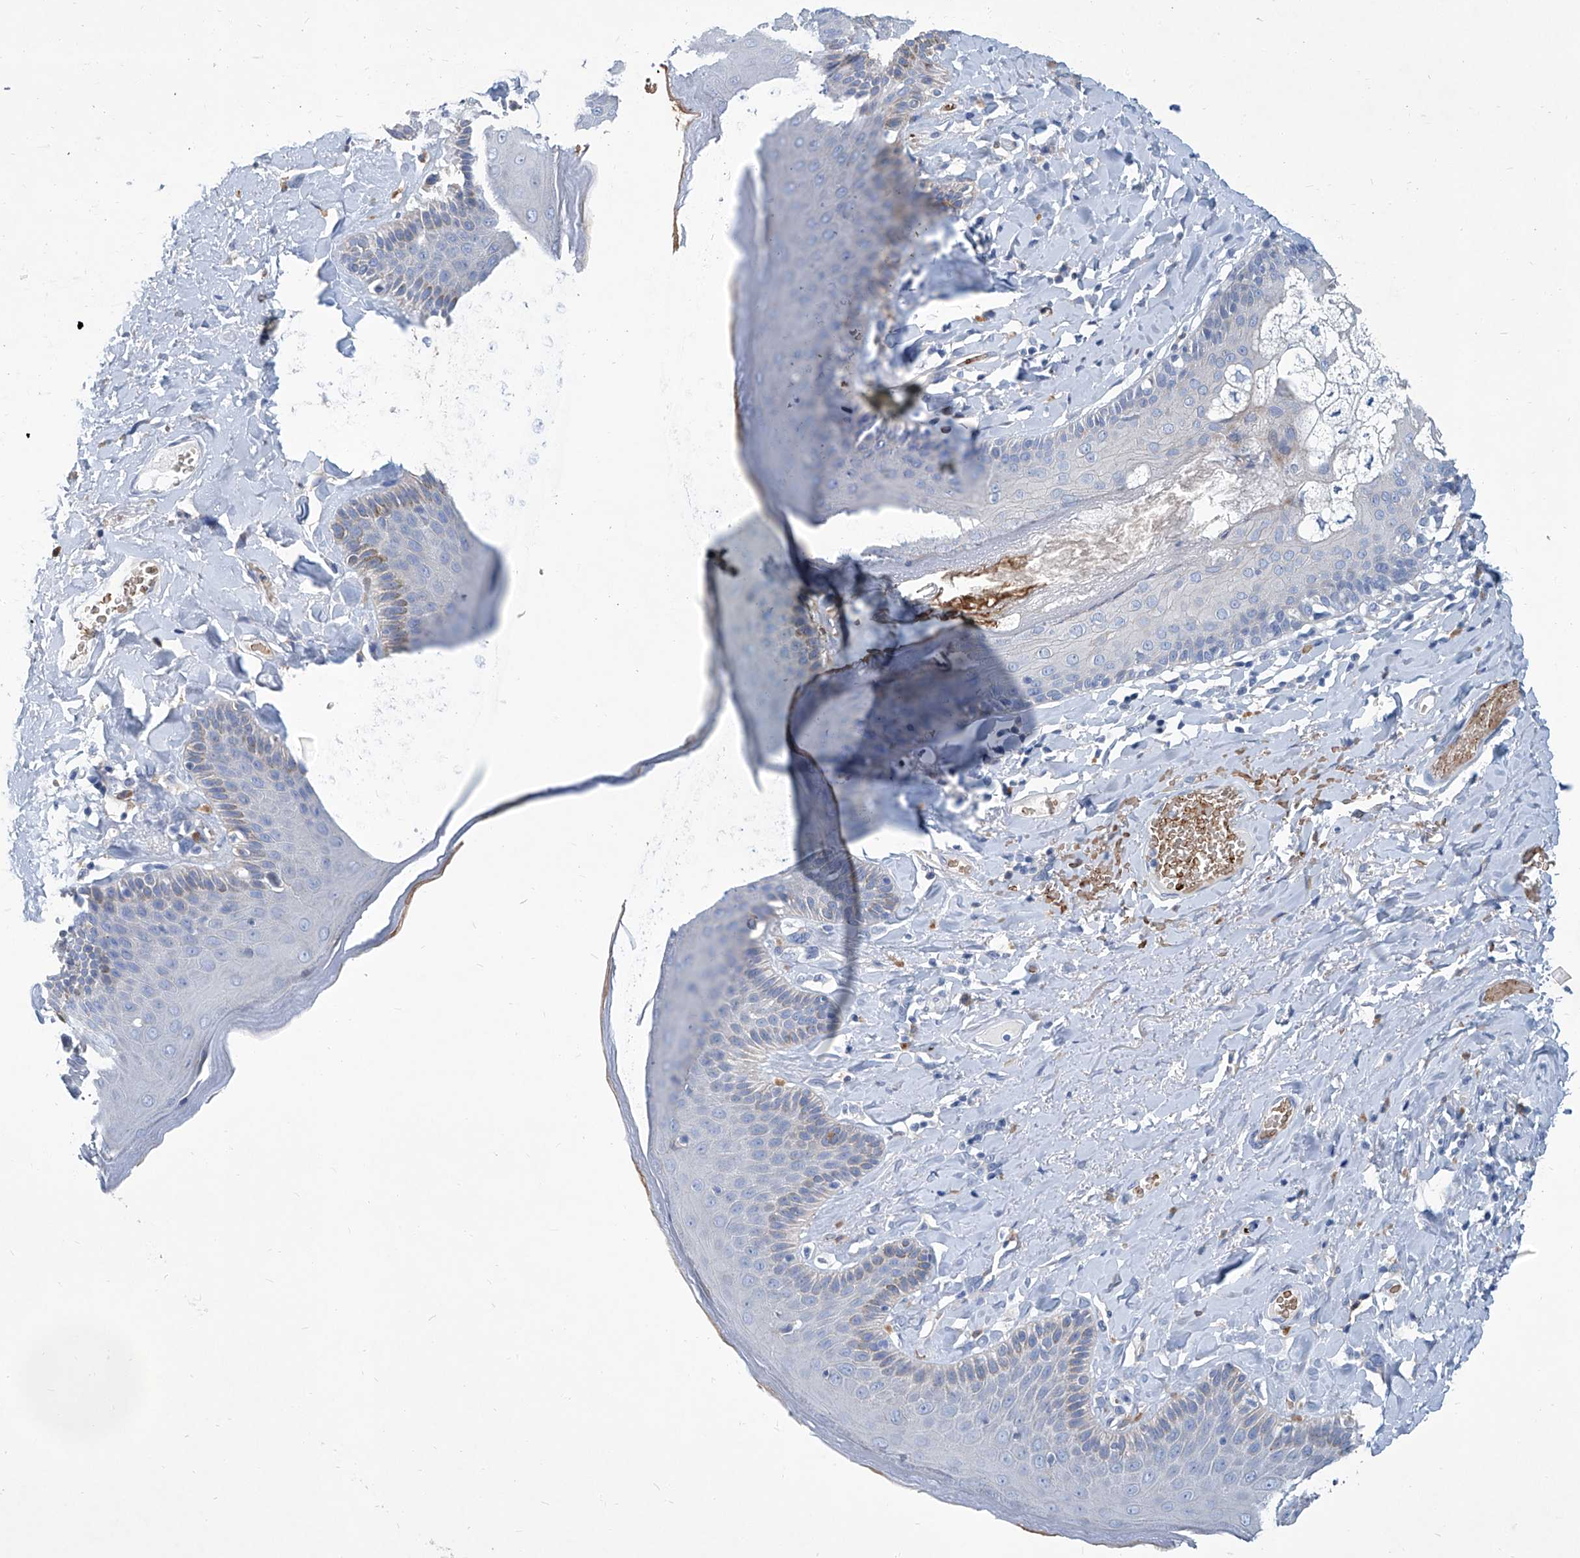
{"staining": {"intensity": "moderate", "quantity": "<25%", "location": "cytoplasmic/membranous"}, "tissue": "skin", "cell_type": "Epidermal cells", "image_type": "normal", "snomed": [{"axis": "morphology", "description": "Normal tissue, NOS"}, {"axis": "topography", "description": "Anal"}], "caption": "DAB immunohistochemical staining of normal human skin displays moderate cytoplasmic/membranous protein positivity in approximately <25% of epidermal cells. The staining was performed using DAB (3,3'-diaminobenzidine) to visualize the protein expression in brown, while the nuclei were stained in blue with hematoxylin (Magnification: 20x).", "gene": "FPR2", "patient": {"sex": "male", "age": 69}}